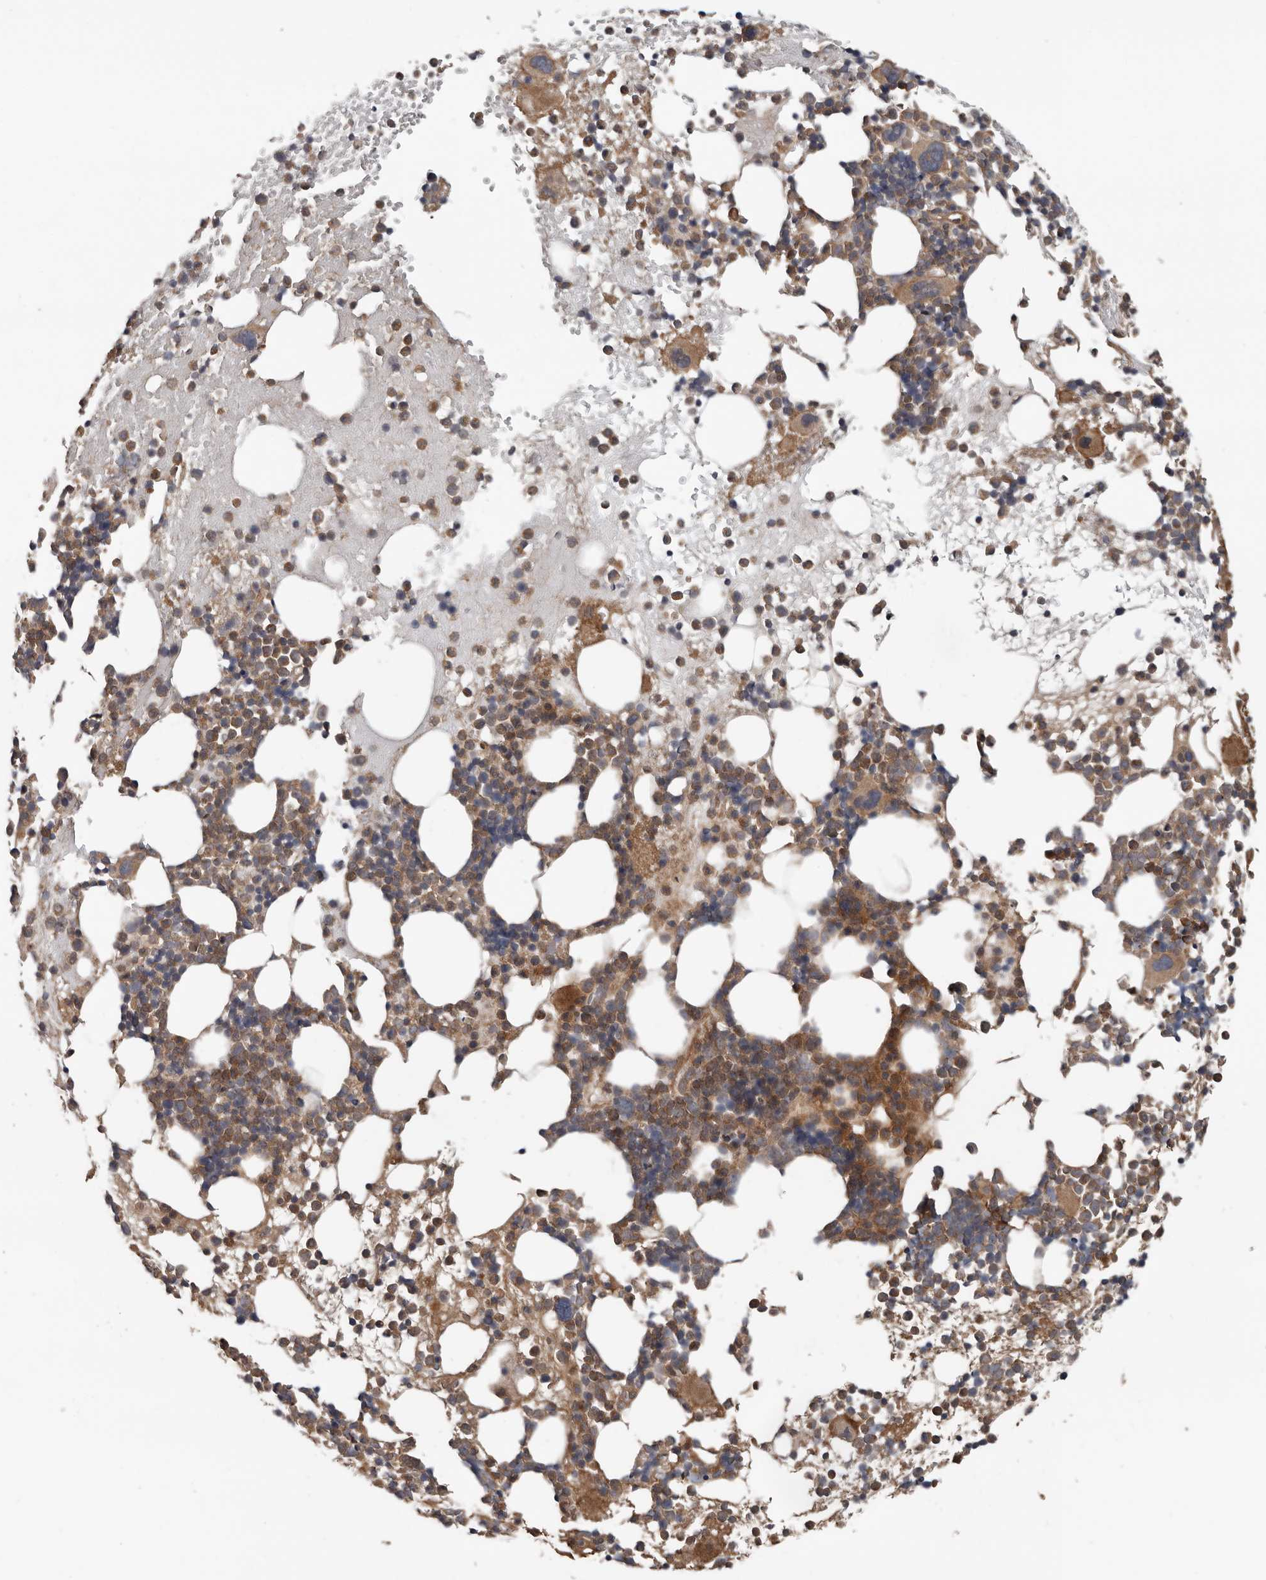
{"staining": {"intensity": "moderate", "quantity": "25%-75%", "location": "cytoplasmic/membranous"}, "tissue": "bone marrow", "cell_type": "Hematopoietic cells", "image_type": "normal", "snomed": [{"axis": "morphology", "description": "Normal tissue, NOS"}, {"axis": "topography", "description": "Bone marrow"}], "caption": "This image exhibits IHC staining of normal human bone marrow, with medium moderate cytoplasmic/membranous positivity in about 25%-75% of hematopoietic cells.", "gene": "DNAJB4", "patient": {"sex": "female", "age": 57}}